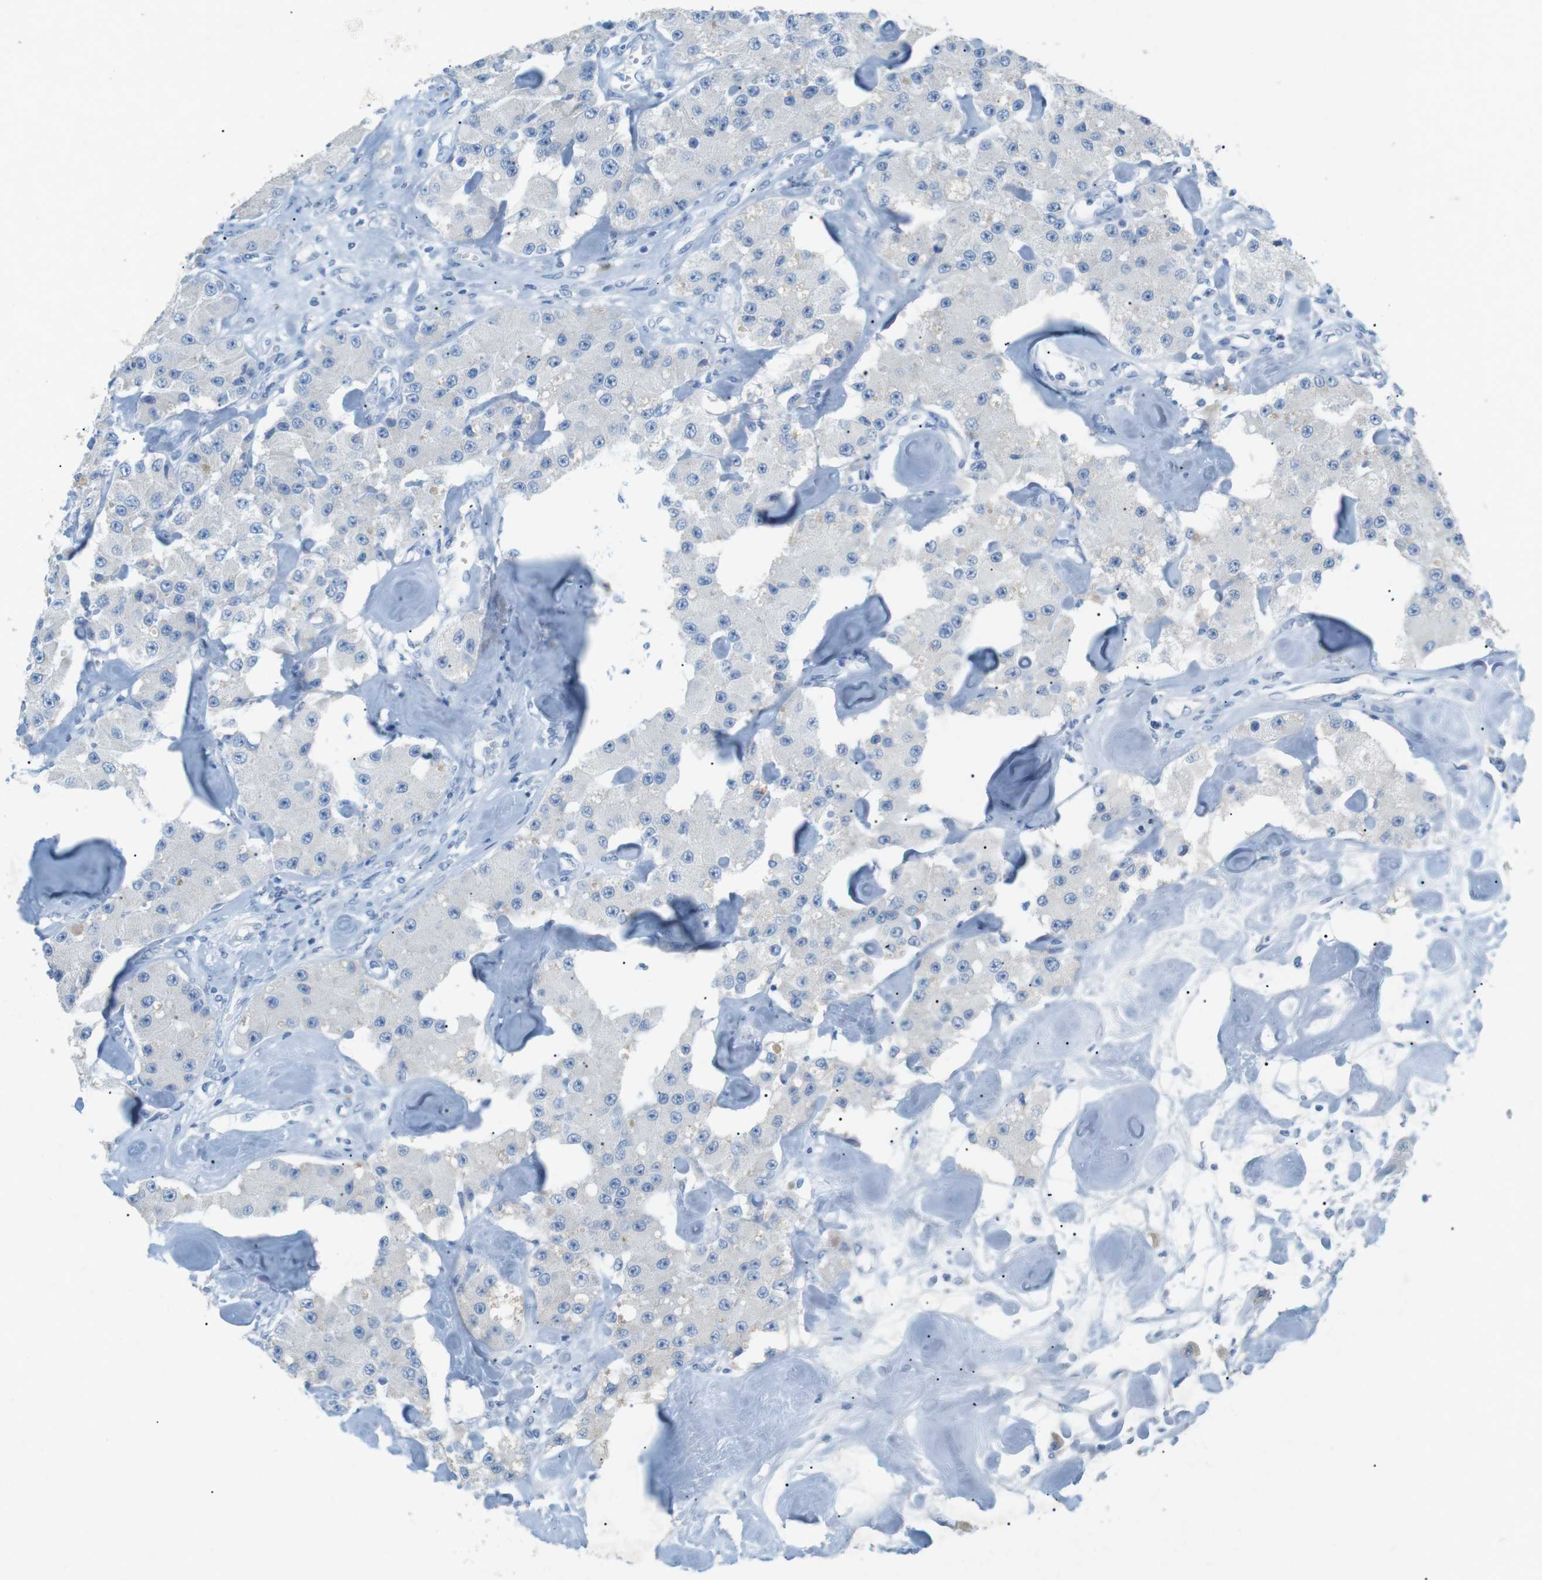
{"staining": {"intensity": "negative", "quantity": "none", "location": "none"}, "tissue": "carcinoid", "cell_type": "Tumor cells", "image_type": "cancer", "snomed": [{"axis": "morphology", "description": "Carcinoid, malignant, NOS"}, {"axis": "topography", "description": "Pancreas"}], "caption": "Human carcinoid (malignant) stained for a protein using immunohistochemistry (IHC) displays no expression in tumor cells.", "gene": "SALL4", "patient": {"sex": "male", "age": 41}}